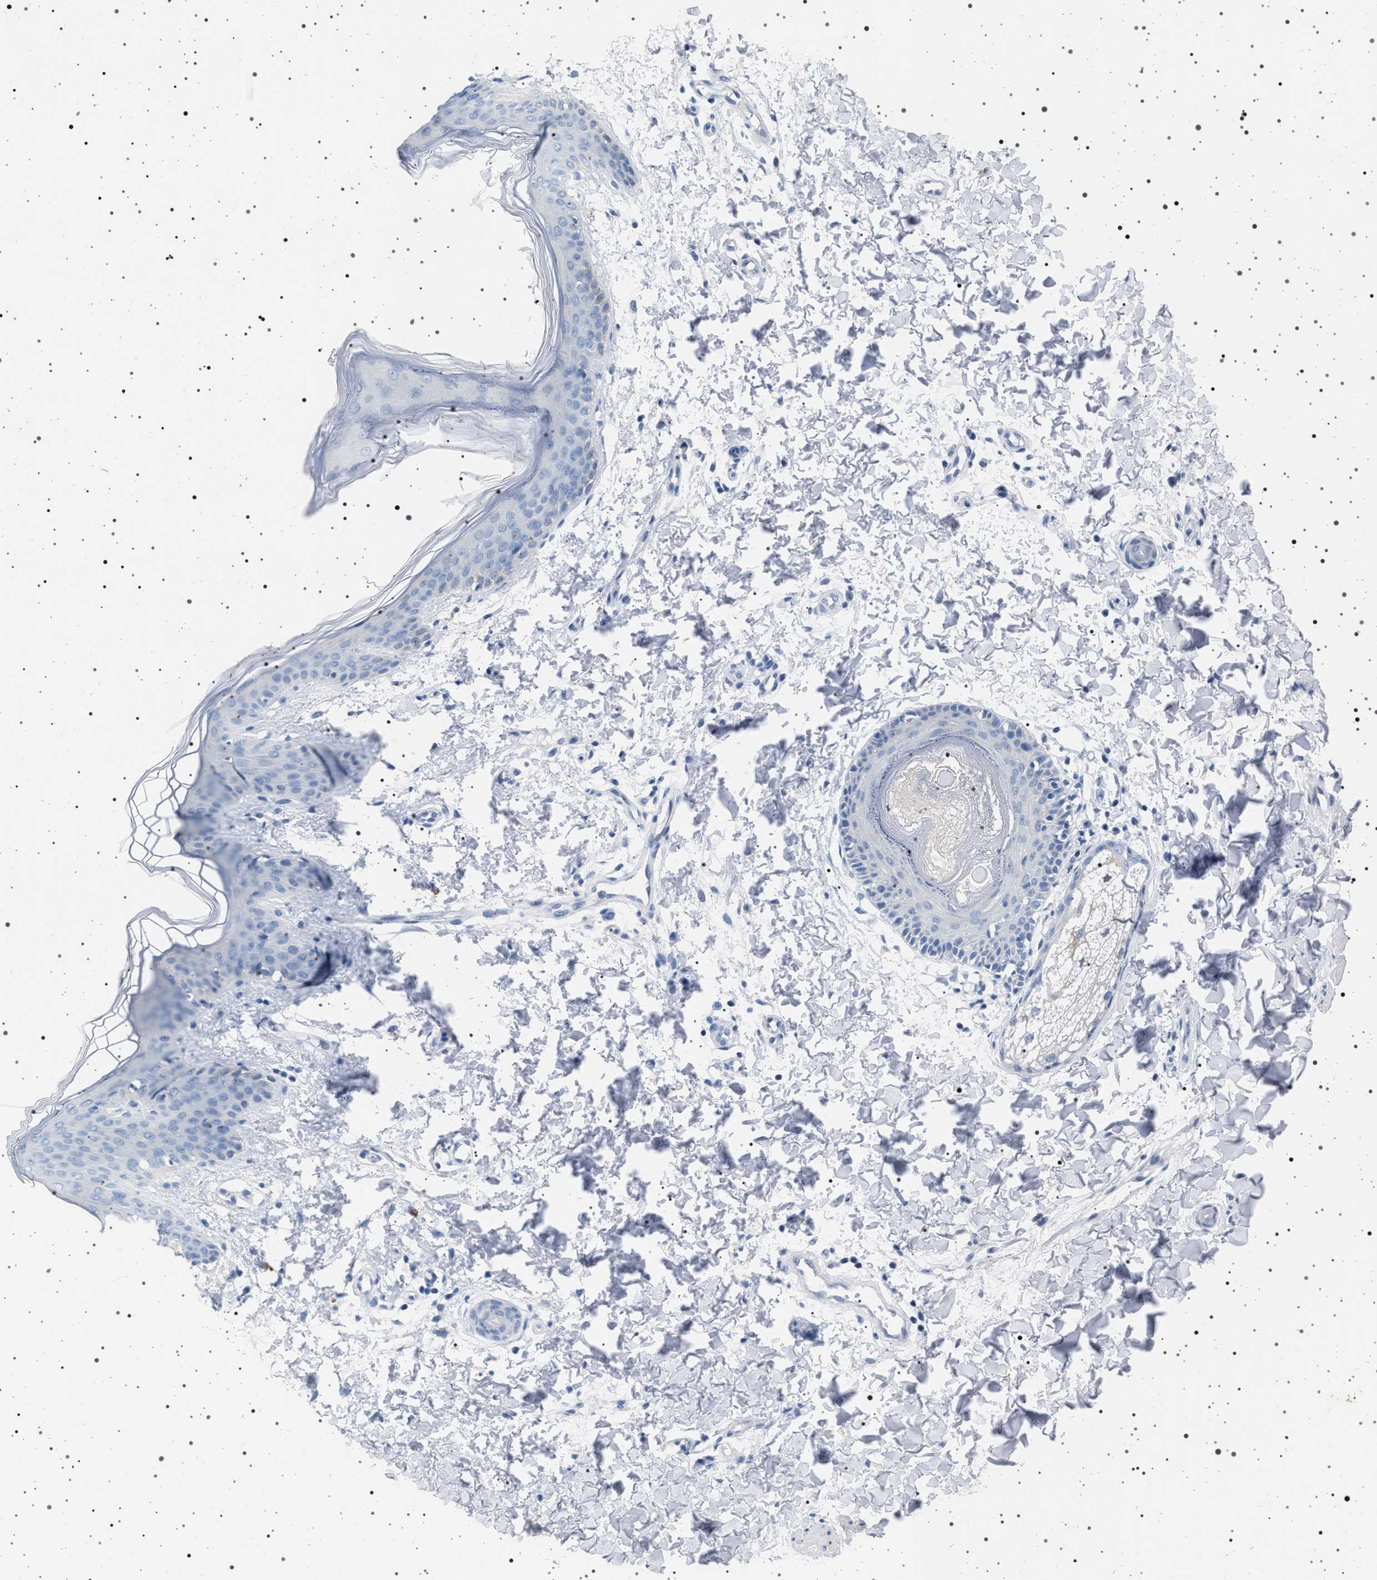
{"staining": {"intensity": "negative", "quantity": "none", "location": "none"}, "tissue": "skin", "cell_type": "Fibroblasts", "image_type": "normal", "snomed": [{"axis": "morphology", "description": "Normal tissue, NOS"}, {"axis": "topography", "description": "Skin"}], "caption": "Fibroblasts are negative for protein expression in unremarkable human skin. (DAB (3,3'-diaminobenzidine) IHC visualized using brightfield microscopy, high magnification).", "gene": "NAT9", "patient": {"sex": "female", "age": 17}}